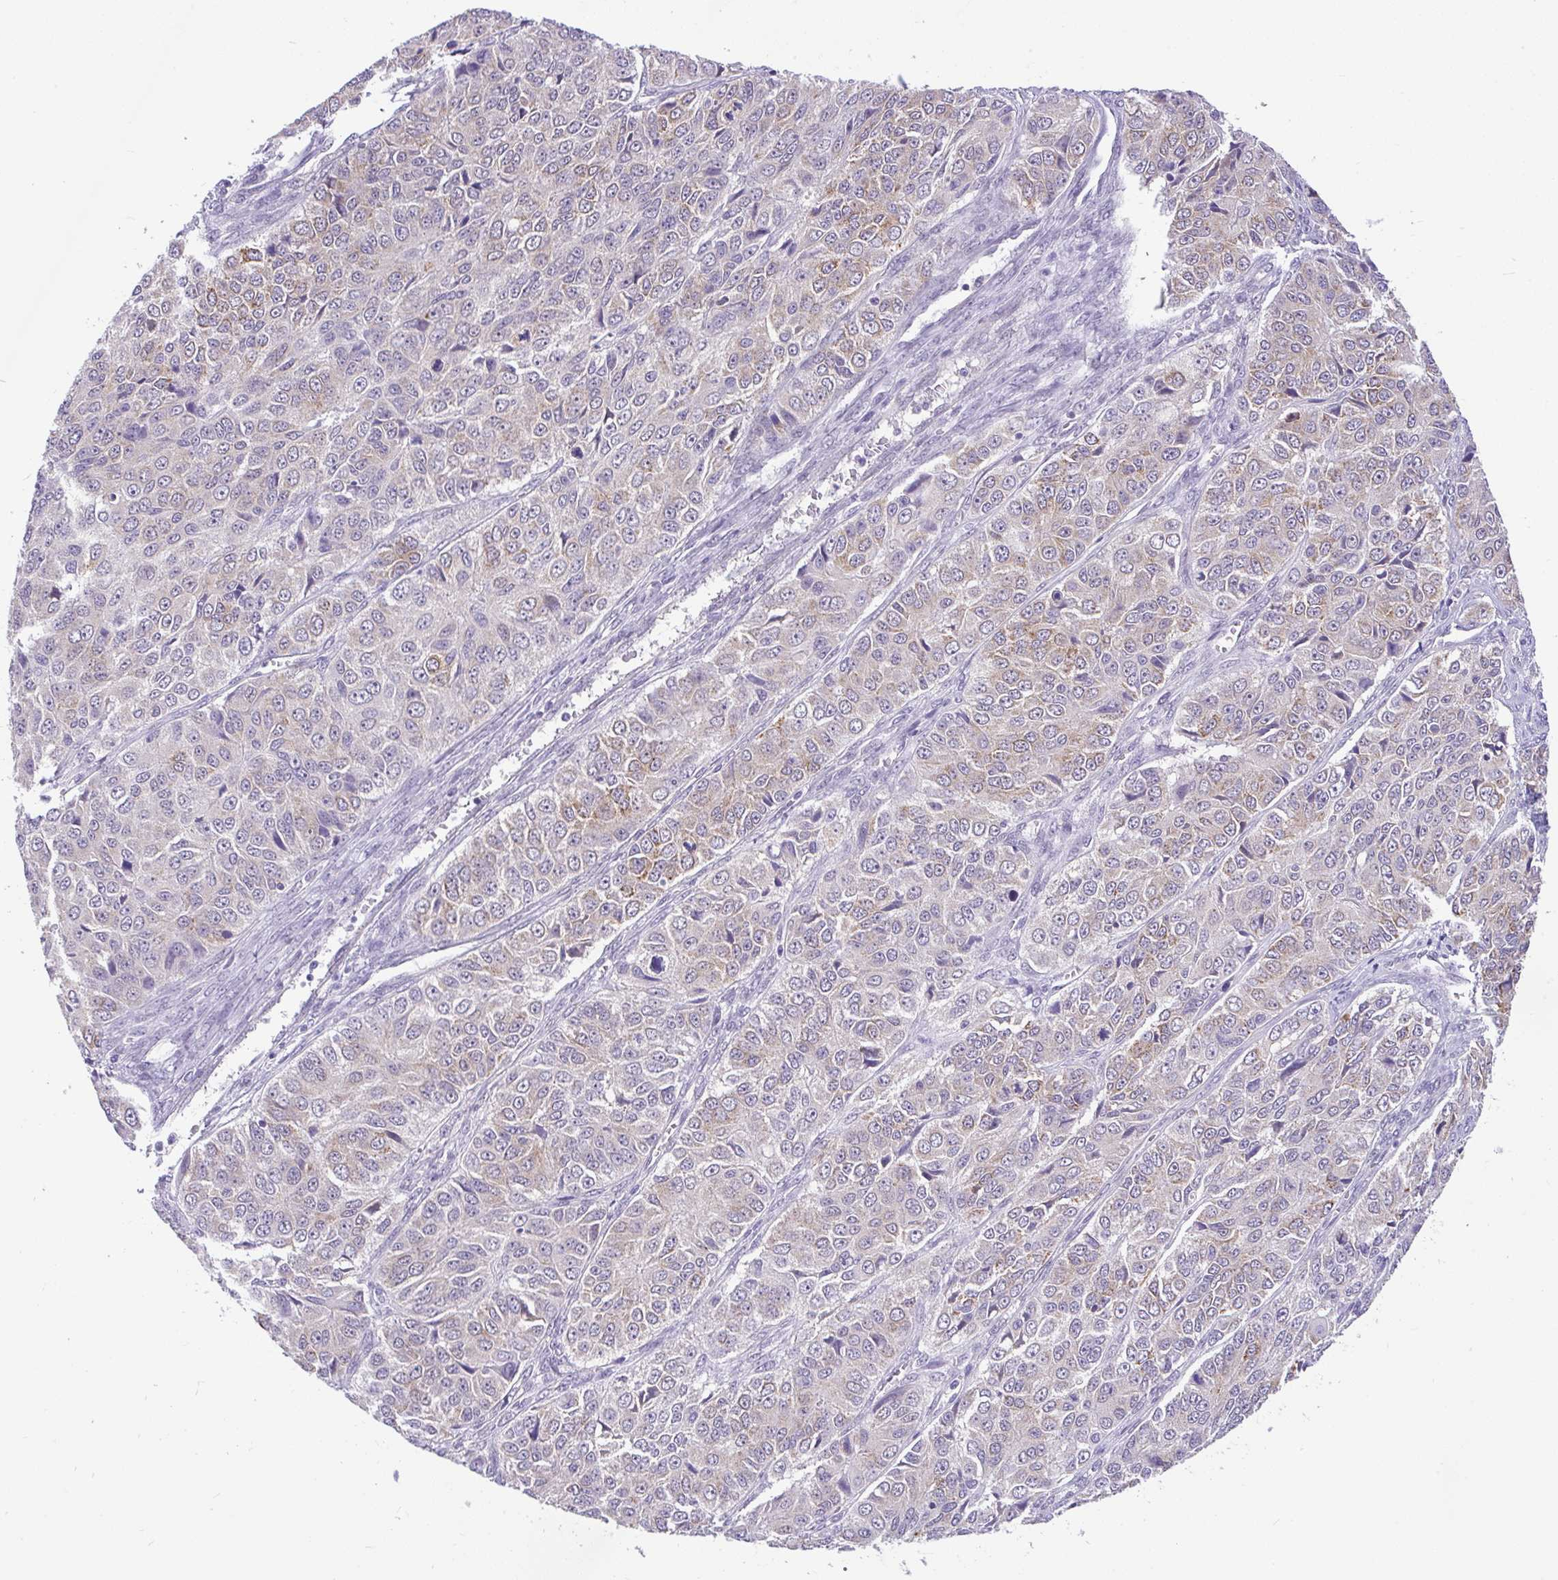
{"staining": {"intensity": "weak", "quantity": "<25%", "location": "cytoplasmic/membranous"}, "tissue": "ovarian cancer", "cell_type": "Tumor cells", "image_type": "cancer", "snomed": [{"axis": "morphology", "description": "Carcinoma, endometroid"}, {"axis": "topography", "description": "Ovary"}], "caption": "Immunohistochemistry (IHC) of ovarian cancer demonstrates no staining in tumor cells.", "gene": "PYCR2", "patient": {"sex": "female", "age": 51}}